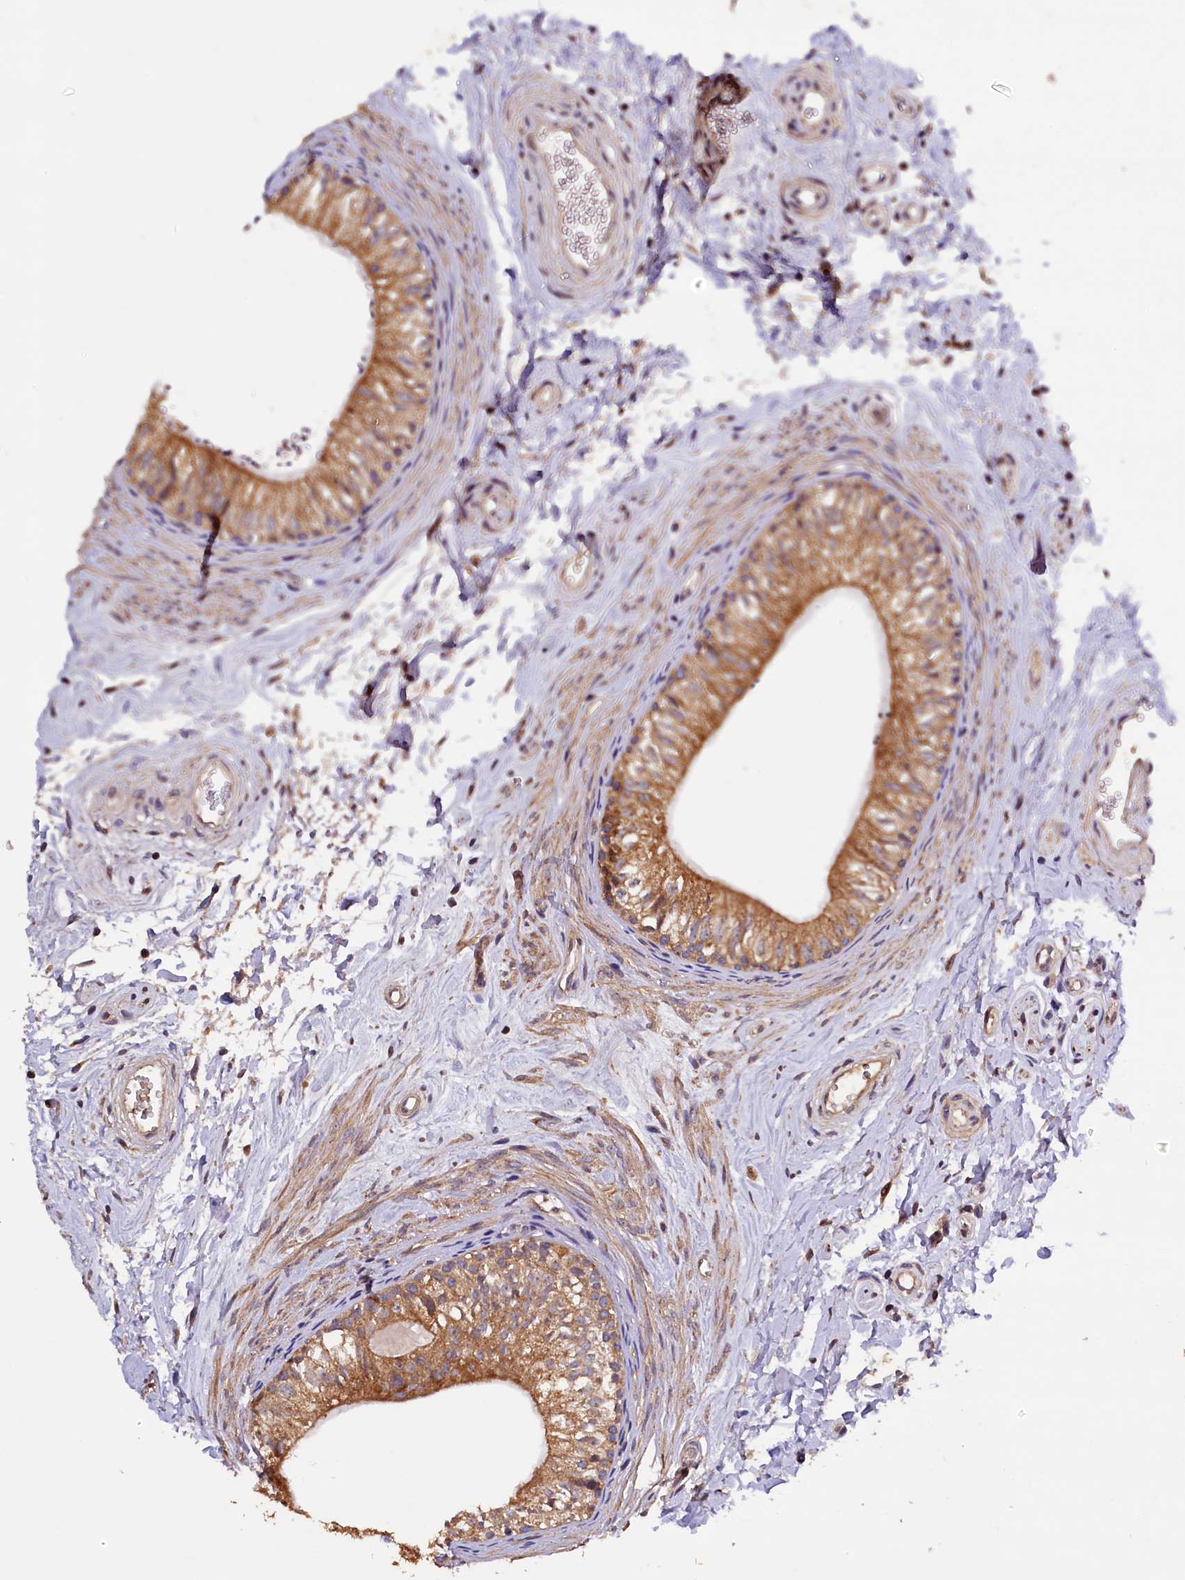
{"staining": {"intensity": "moderate", "quantity": ">75%", "location": "cytoplasmic/membranous"}, "tissue": "epididymis", "cell_type": "Glandular cells", "image_type": "normal", "snomed": [{"axis": "morphology", "description": "Normal tissue, NOS"}, {"axis": "topography", "description": "Epididymis"}], "caption": "Protein expression analysis of benign epididymis demonstrates moderate cytoplasmic/membranous positivity in approximately >75% of glandular cells.", "gene": "KLC2", "patient": {"sex": "male", "age": 56}}